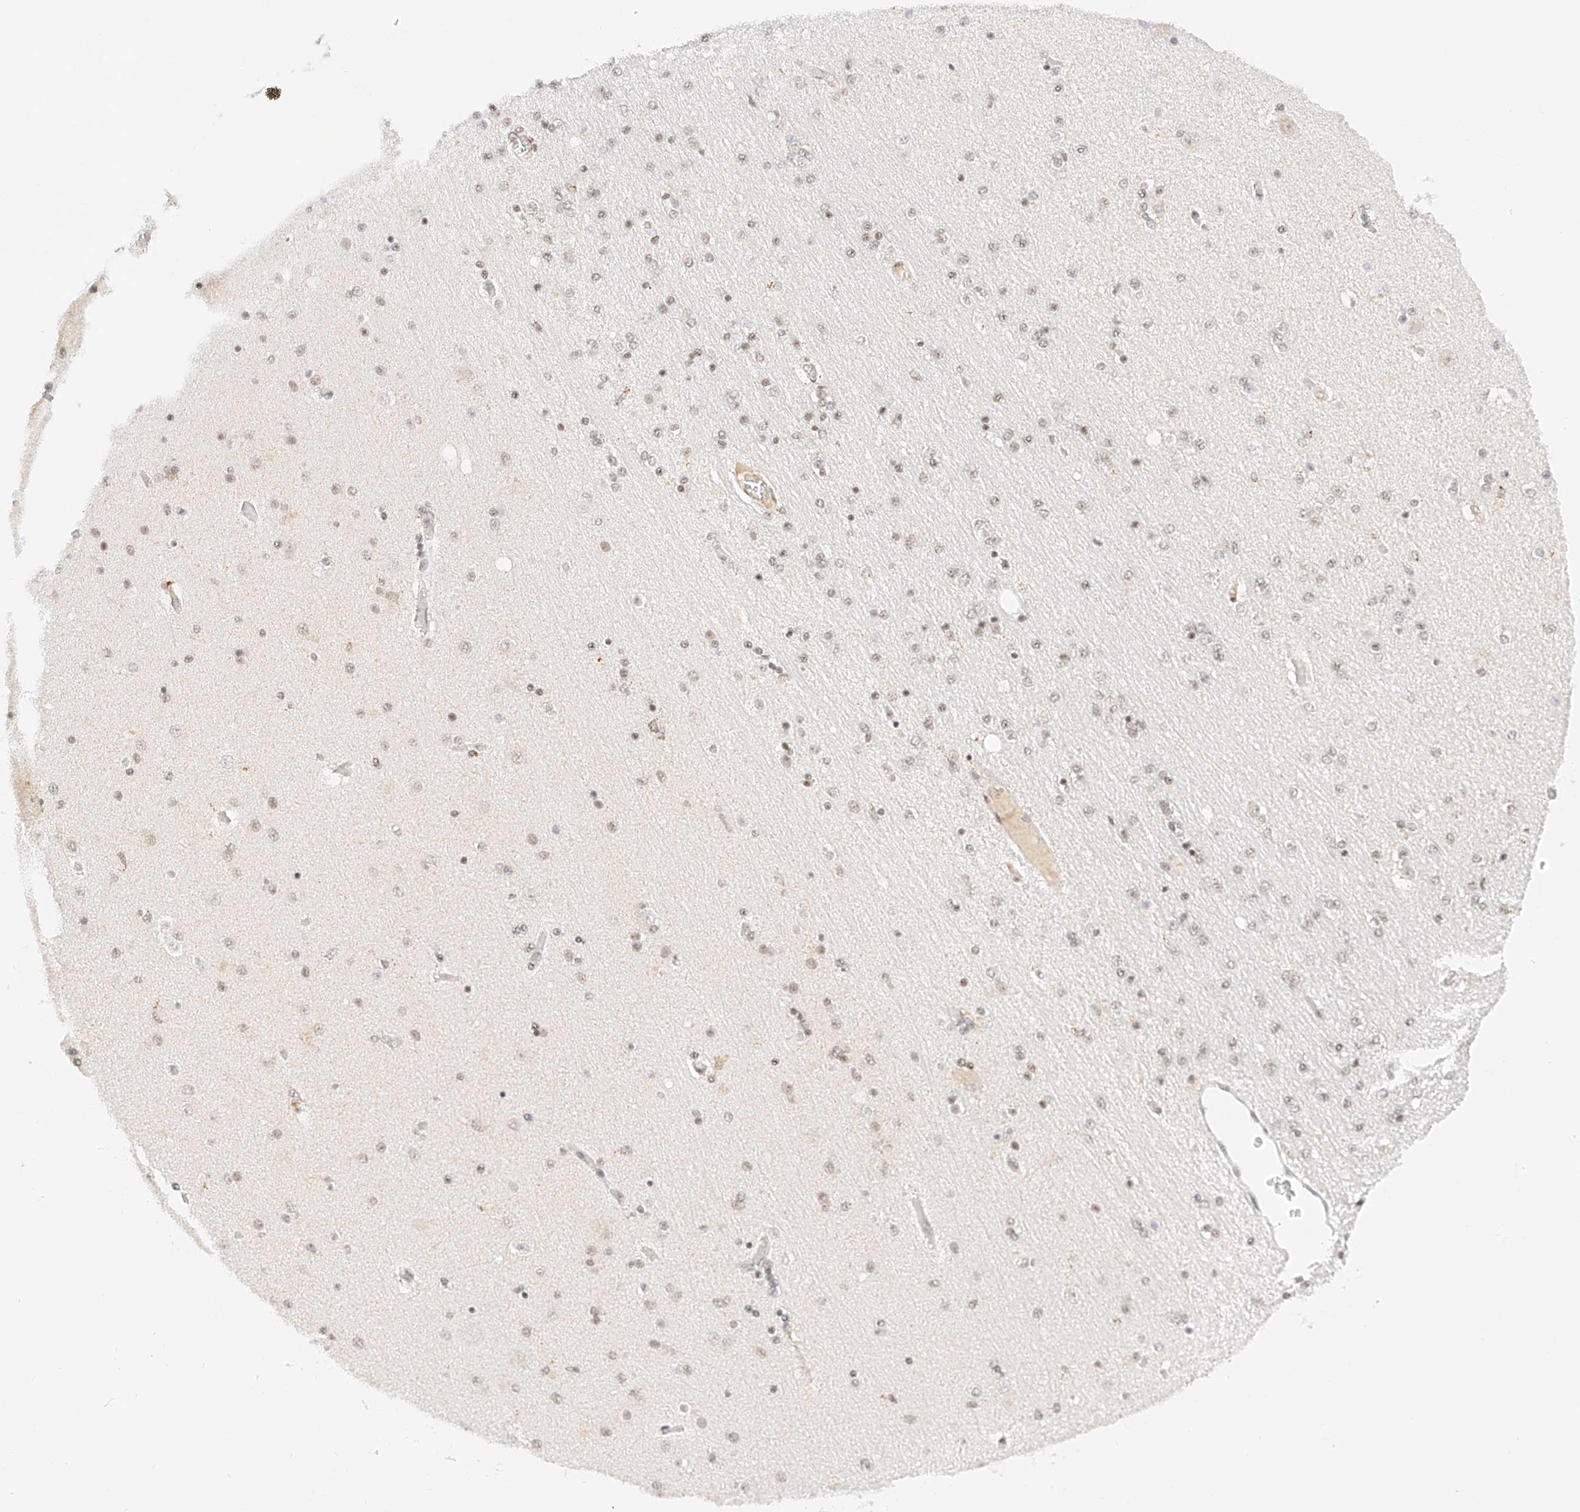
{"staining": {"intensity": "weak", "quantity": "25%-75%", "location": "nuclear"}, "tissue": "hippocampus", "cell_type": "Glial cells", "image_type": "normal", "snomed": [{"axis": "morphology", "description": "Normal tissue, NOS"}, {"axis": "topography", "description": "Hippocampus"}], "caption": "Glial cells demonstrate weak nuclear expression in about 25%-75% of cells in unremarkable hippocampus. (IHC, brightfield microscopy, high magnification).", "gene": "NRF1", "patient": {"sex": "female", "age": 54}}